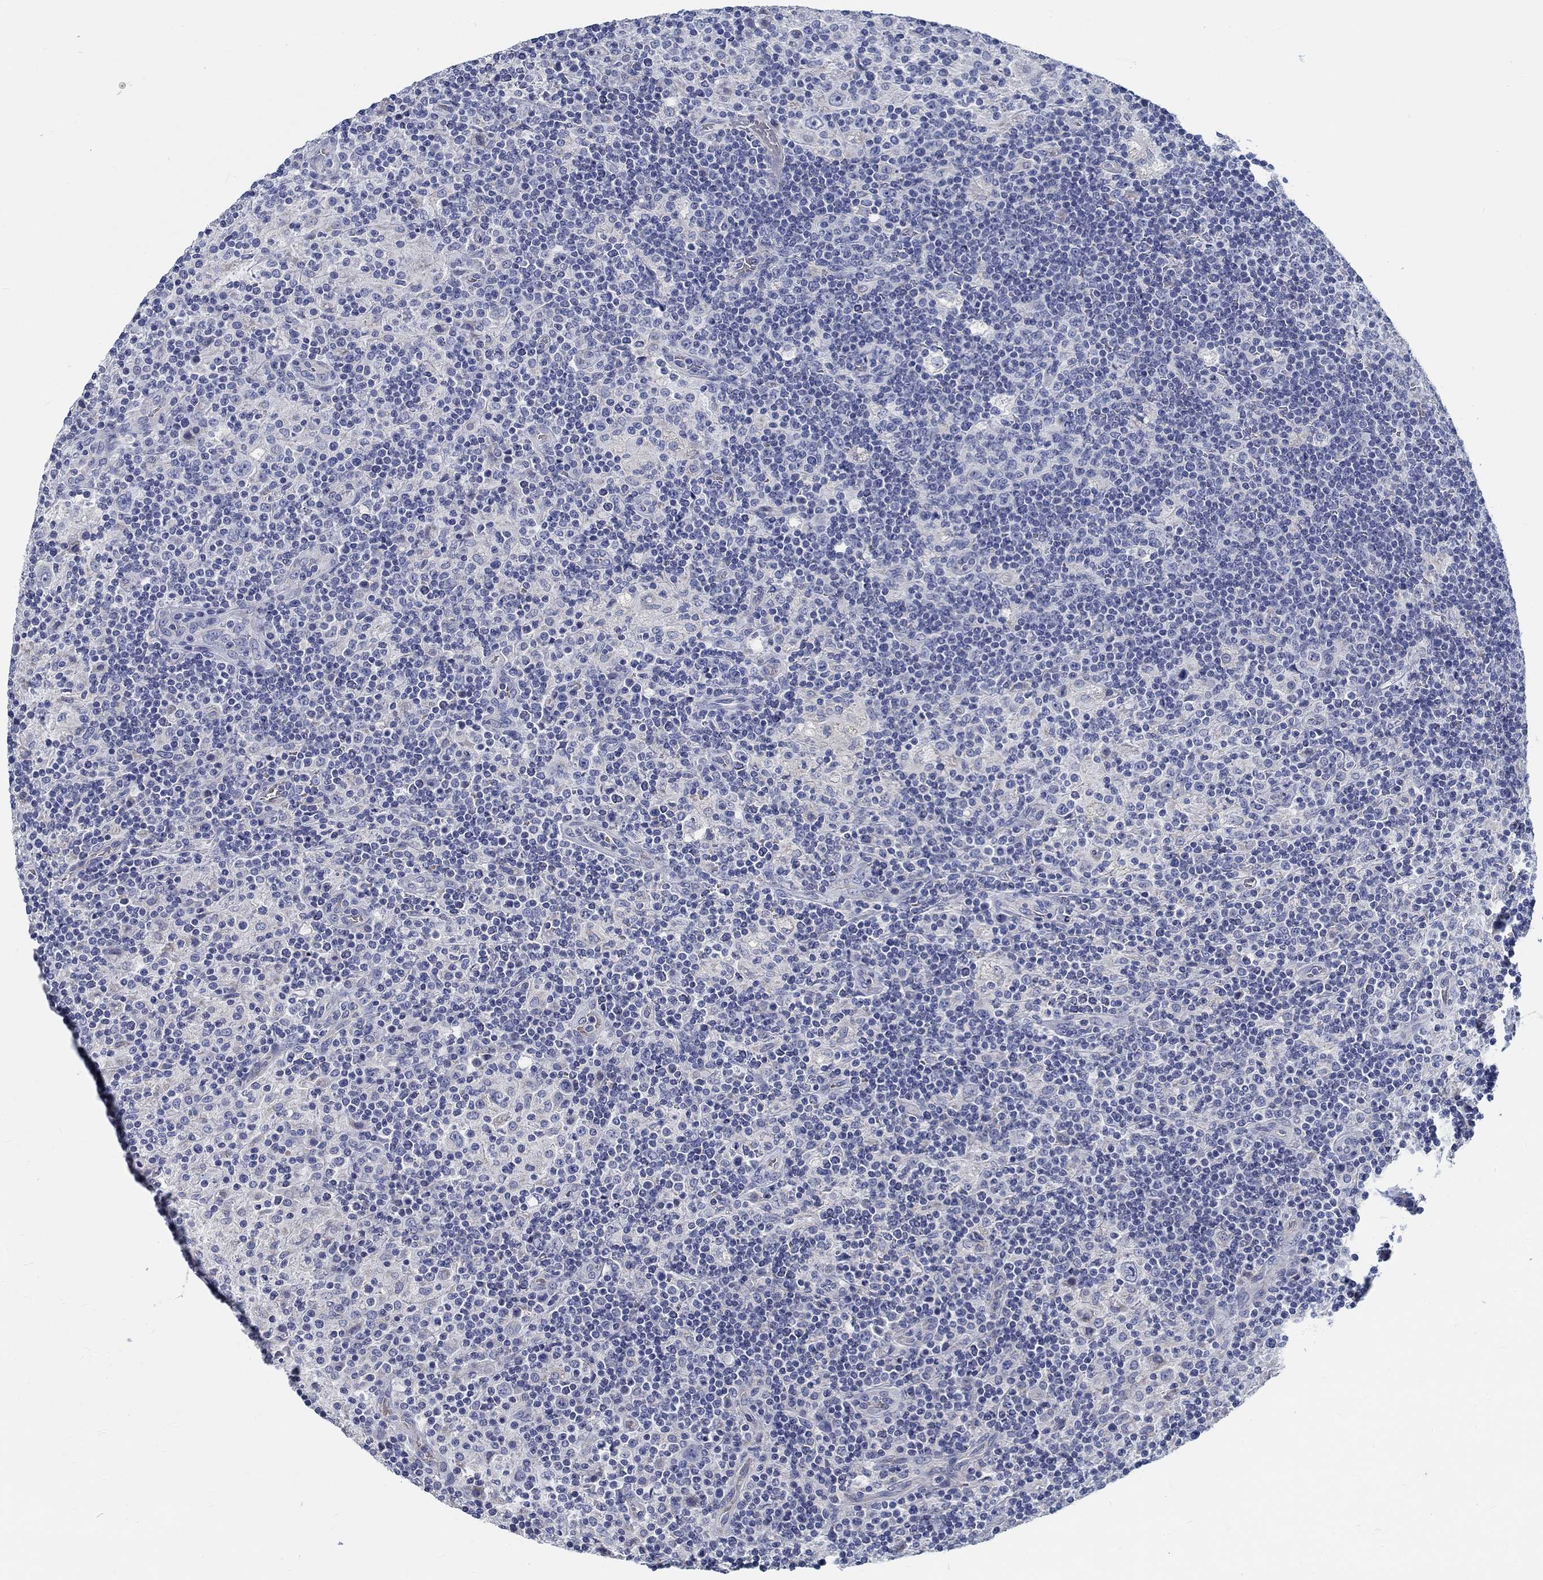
{"staining": {"intensity": "negative", "quantity": "none", "location": "none"}, "tissue": "lymphoma", "cell_type": "Tumor cells", "image_type": "cancer", "snomed": [{"axis": "morphology", "description": "Hodgkin's disease, NOS"}, {"axis": "topography", "description": "Lymph node"}], "caption": "DAB immunohistochemical staining of human lymphoma displays no significant expression in tumor cells.", "gene": "MYBPC1", "patient": {"sex": "male", "age": 70}}